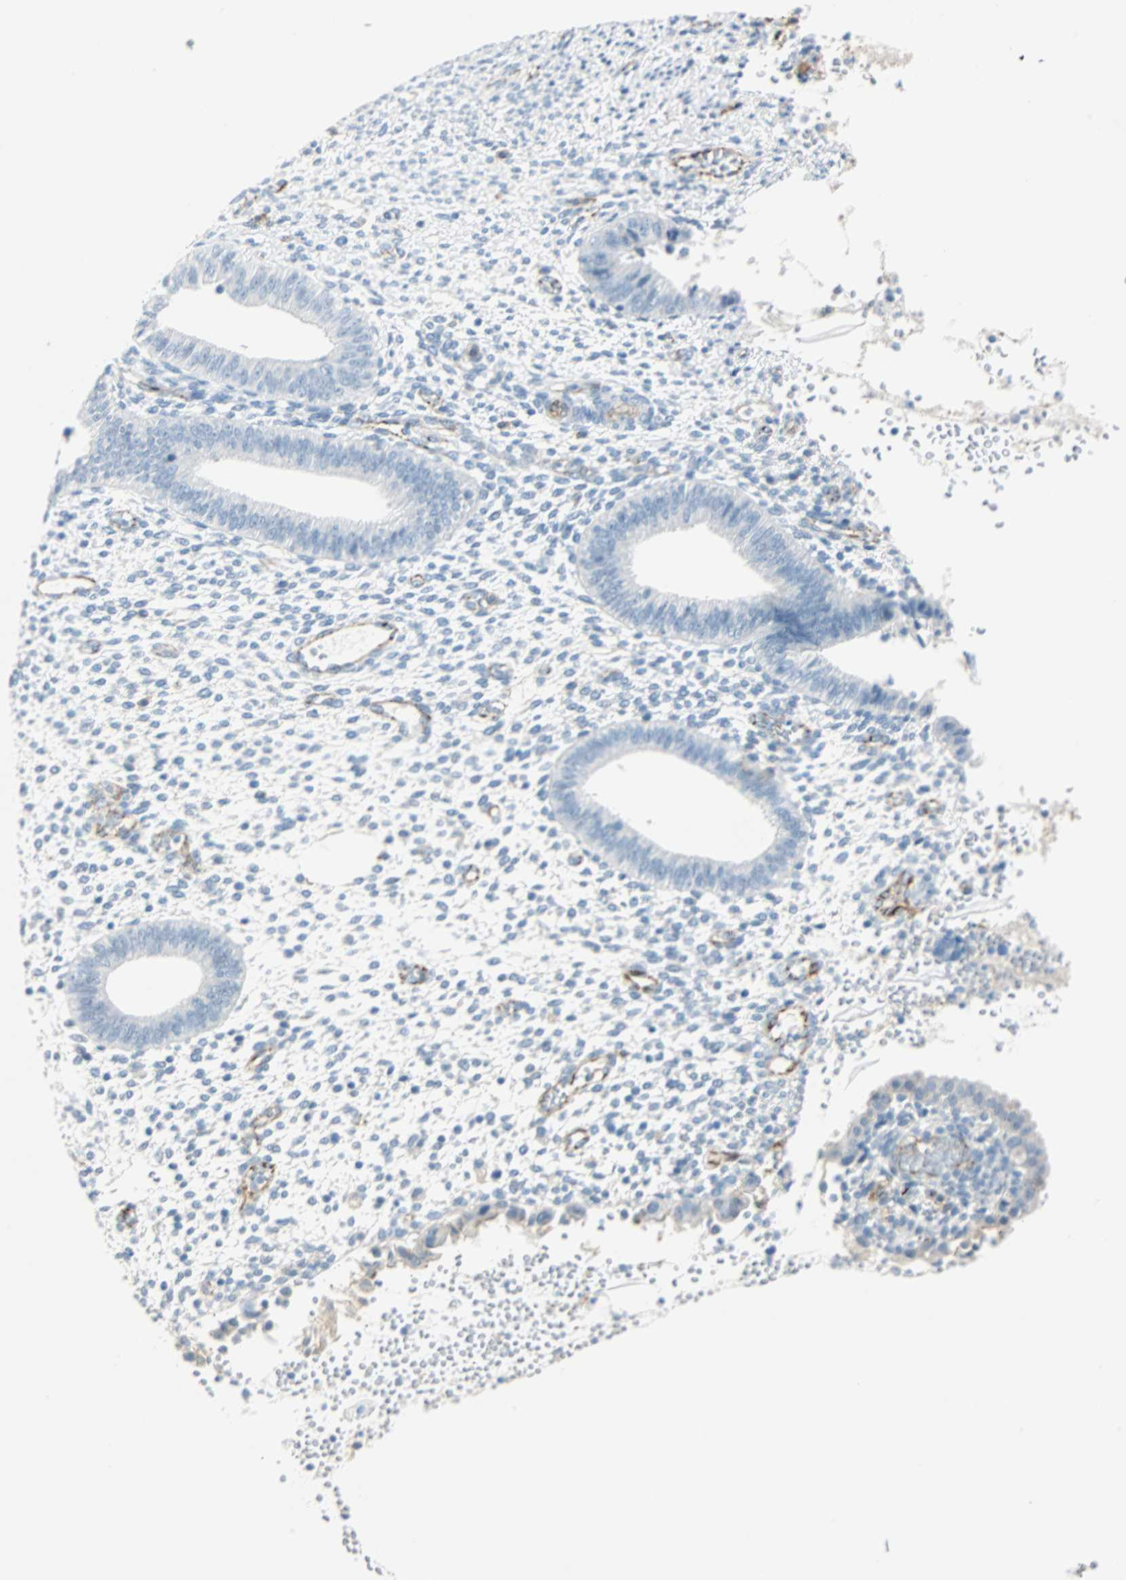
{"staining": {"intensity": "weak", "quantity": "<25%", "location": "cytoplasmic/membranous"}, "tissue": "endometrium", "cell_type": "Cells in endometrial stroma", "image_type": "normal", "snomed": [{"axis": "morphology", "description": "Normal tissue, NOS"}, {"axis": "topography", "description": "Endometrium"}], "caption": "There is no significant staining in cells in endometrial stroma of endometrium. The staining was performed using DAB (3,3'-diaminobenzidine) to visualize the protein expression in brown, while the nuclei were stained in blue with hematoxylin (Magnification: 20x).", "gene": "VPS9D1", "patient": {"sex": "female", "age": 35}}